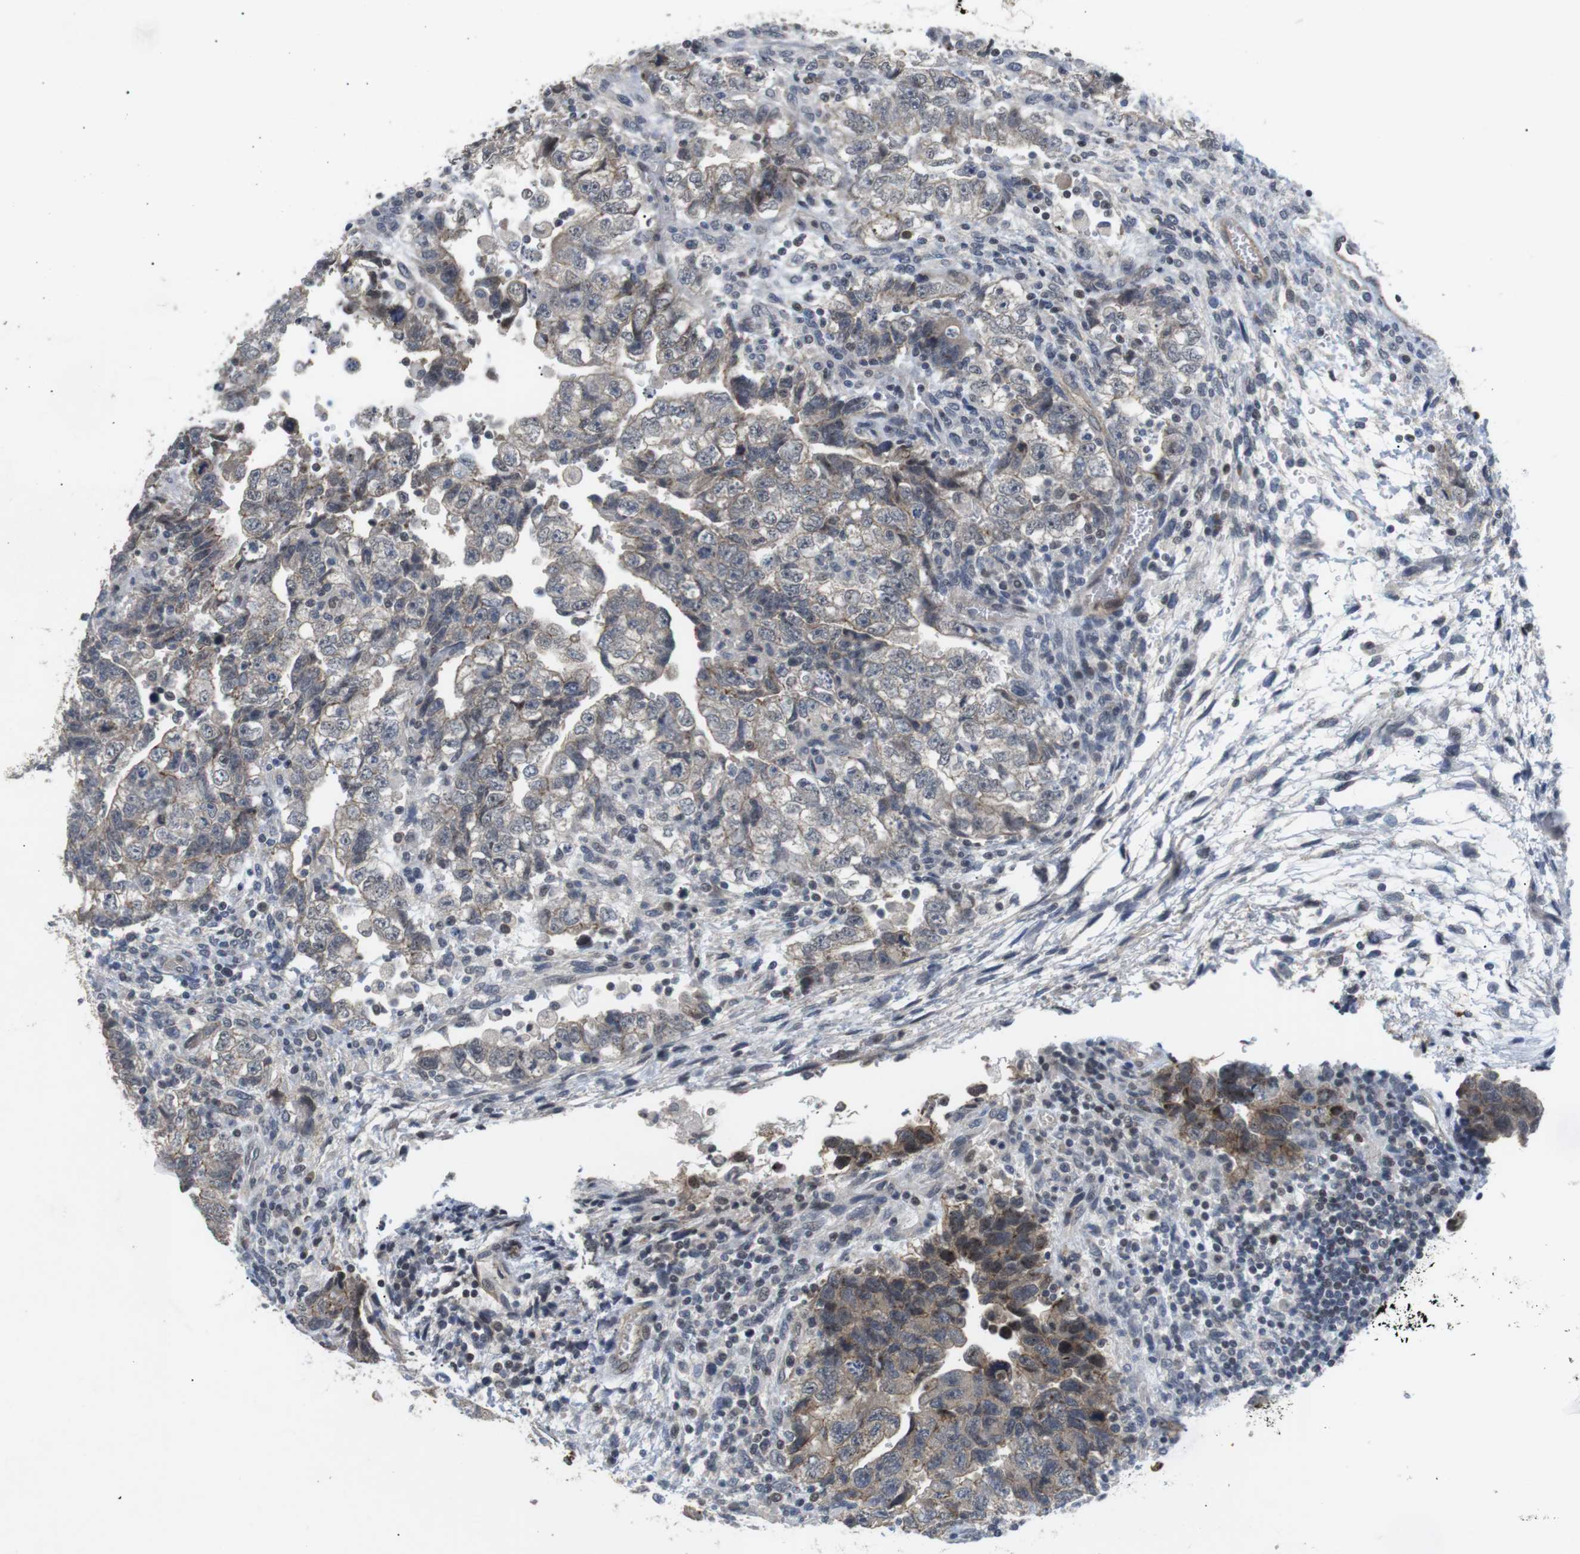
{"staining": {"intensity": "weak", "quantity": "<25%", "location": "nuclear"}, "tissue": "testis cancer", "cell_type": "Tumor cells", "image_type": "cancer", "snomed": [{"axis": "morphology", "description": "Carcinoma, Embryonal, NOS"}, {"axis": "topography", "description": "Testis"}], "caption": "A micrograph of testis cancer stained for a protein shows no brown staining in tumor cells. (Brightfield microscopy of DAB (3,3'-diaminobenzidine) immunohistochemistry (IHC) at high magnification).", "gene": "NECTIN1", "patient": {"sex": "male", "age": 36}}